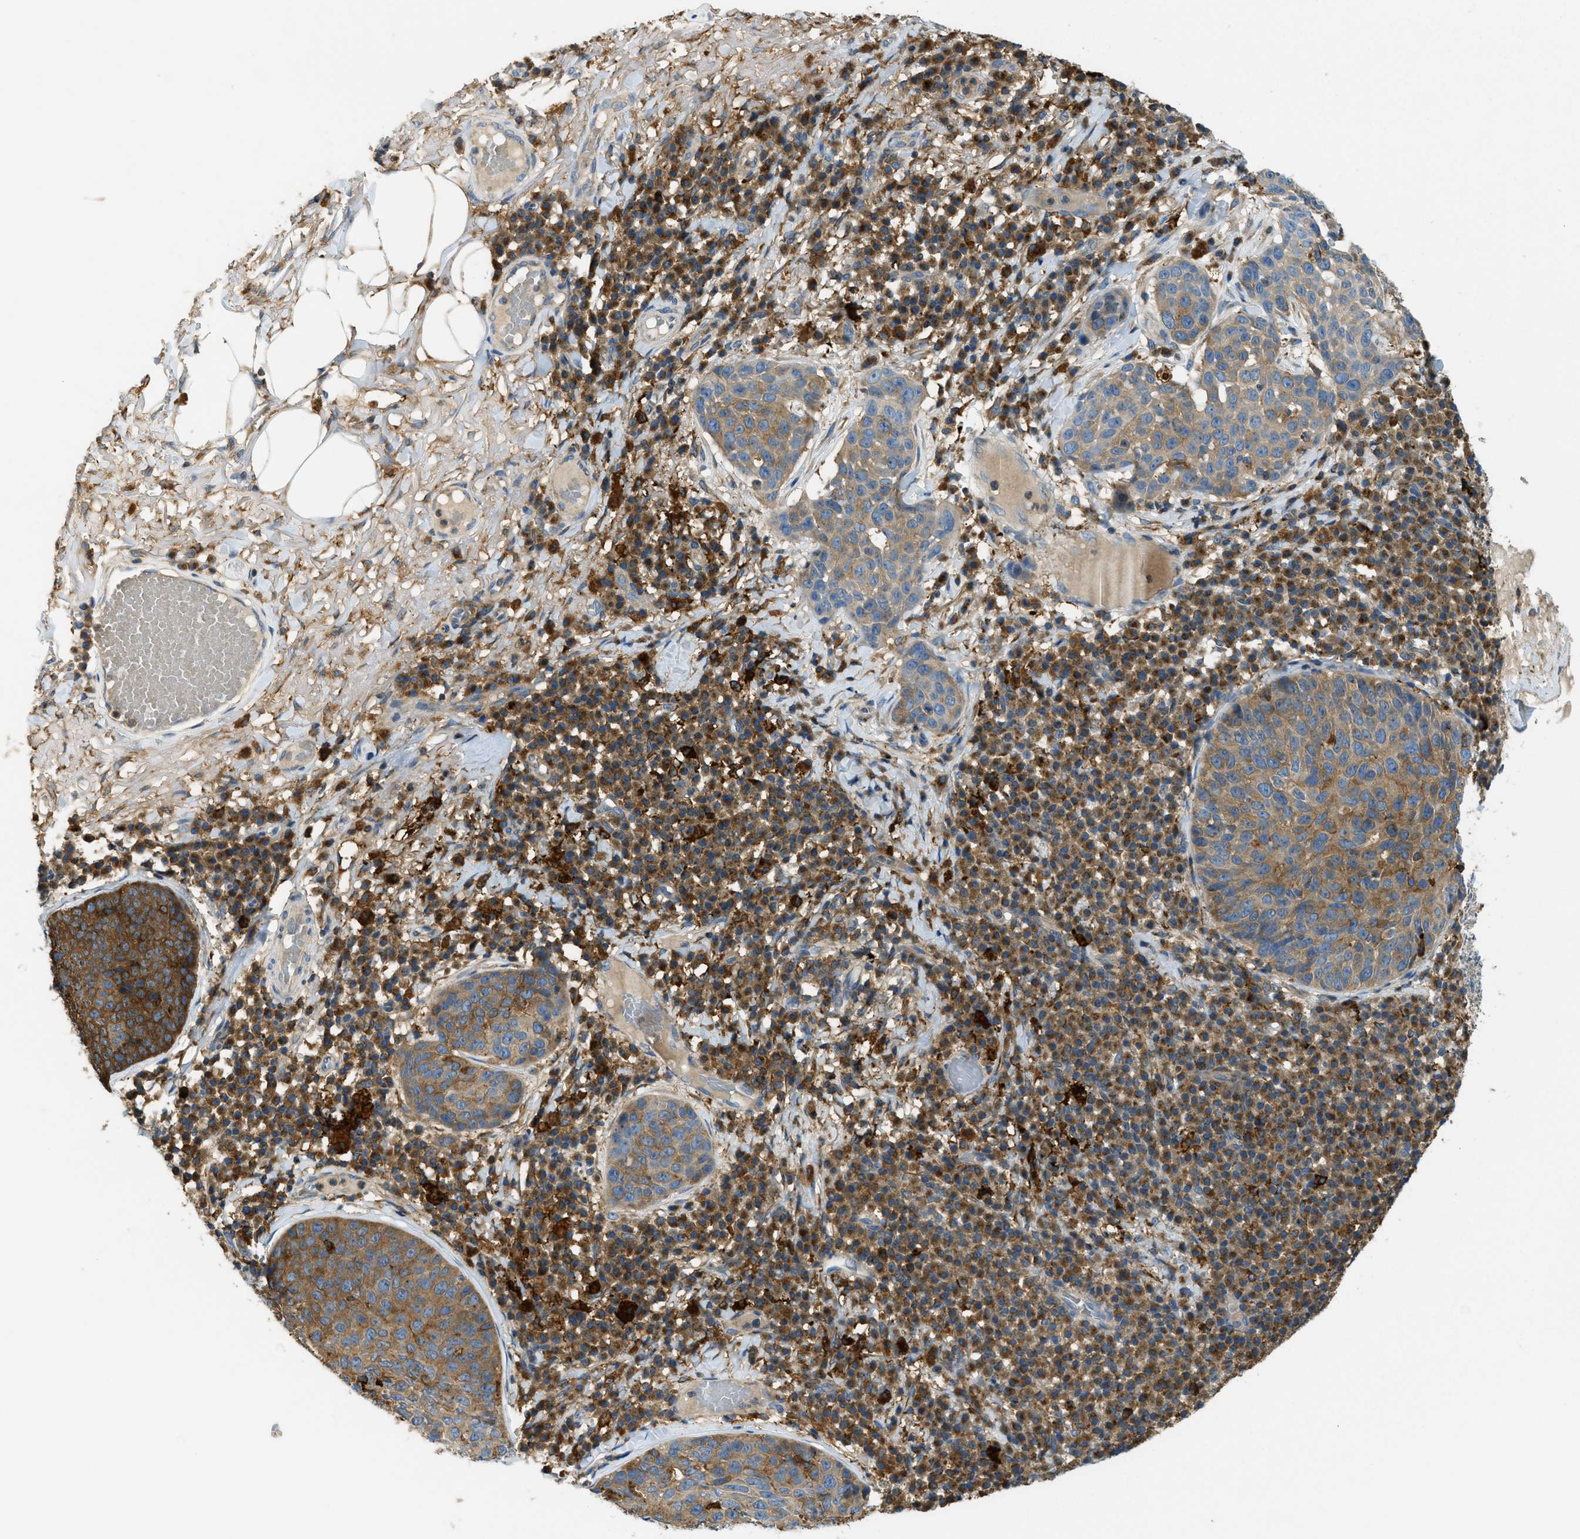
{"staining": {"intensity": "moderate", "quantity": "25%-75%", "location": "cytoplasmic/membranous"}, "tissue": "skin cancer", "cell_type": "Tumor cells", "image_type": "cancer", "snomed": [{"axis": "morphology", "description": "Squamous cell carcinoma in situ, NOS"}, {"axis": "morphology", "description": "Squamous cell carcinoma, NOS"}, {"axis": "topography", "description": "Skin"}], "caption": "Immunohistochemistry of skin cancer shows medium levels of moderate cytoplasmic/membranous expression in about 25%-75% of tumor cells.", "gene": "RFFL", "patient": {"sex": "male", "age": 93}}